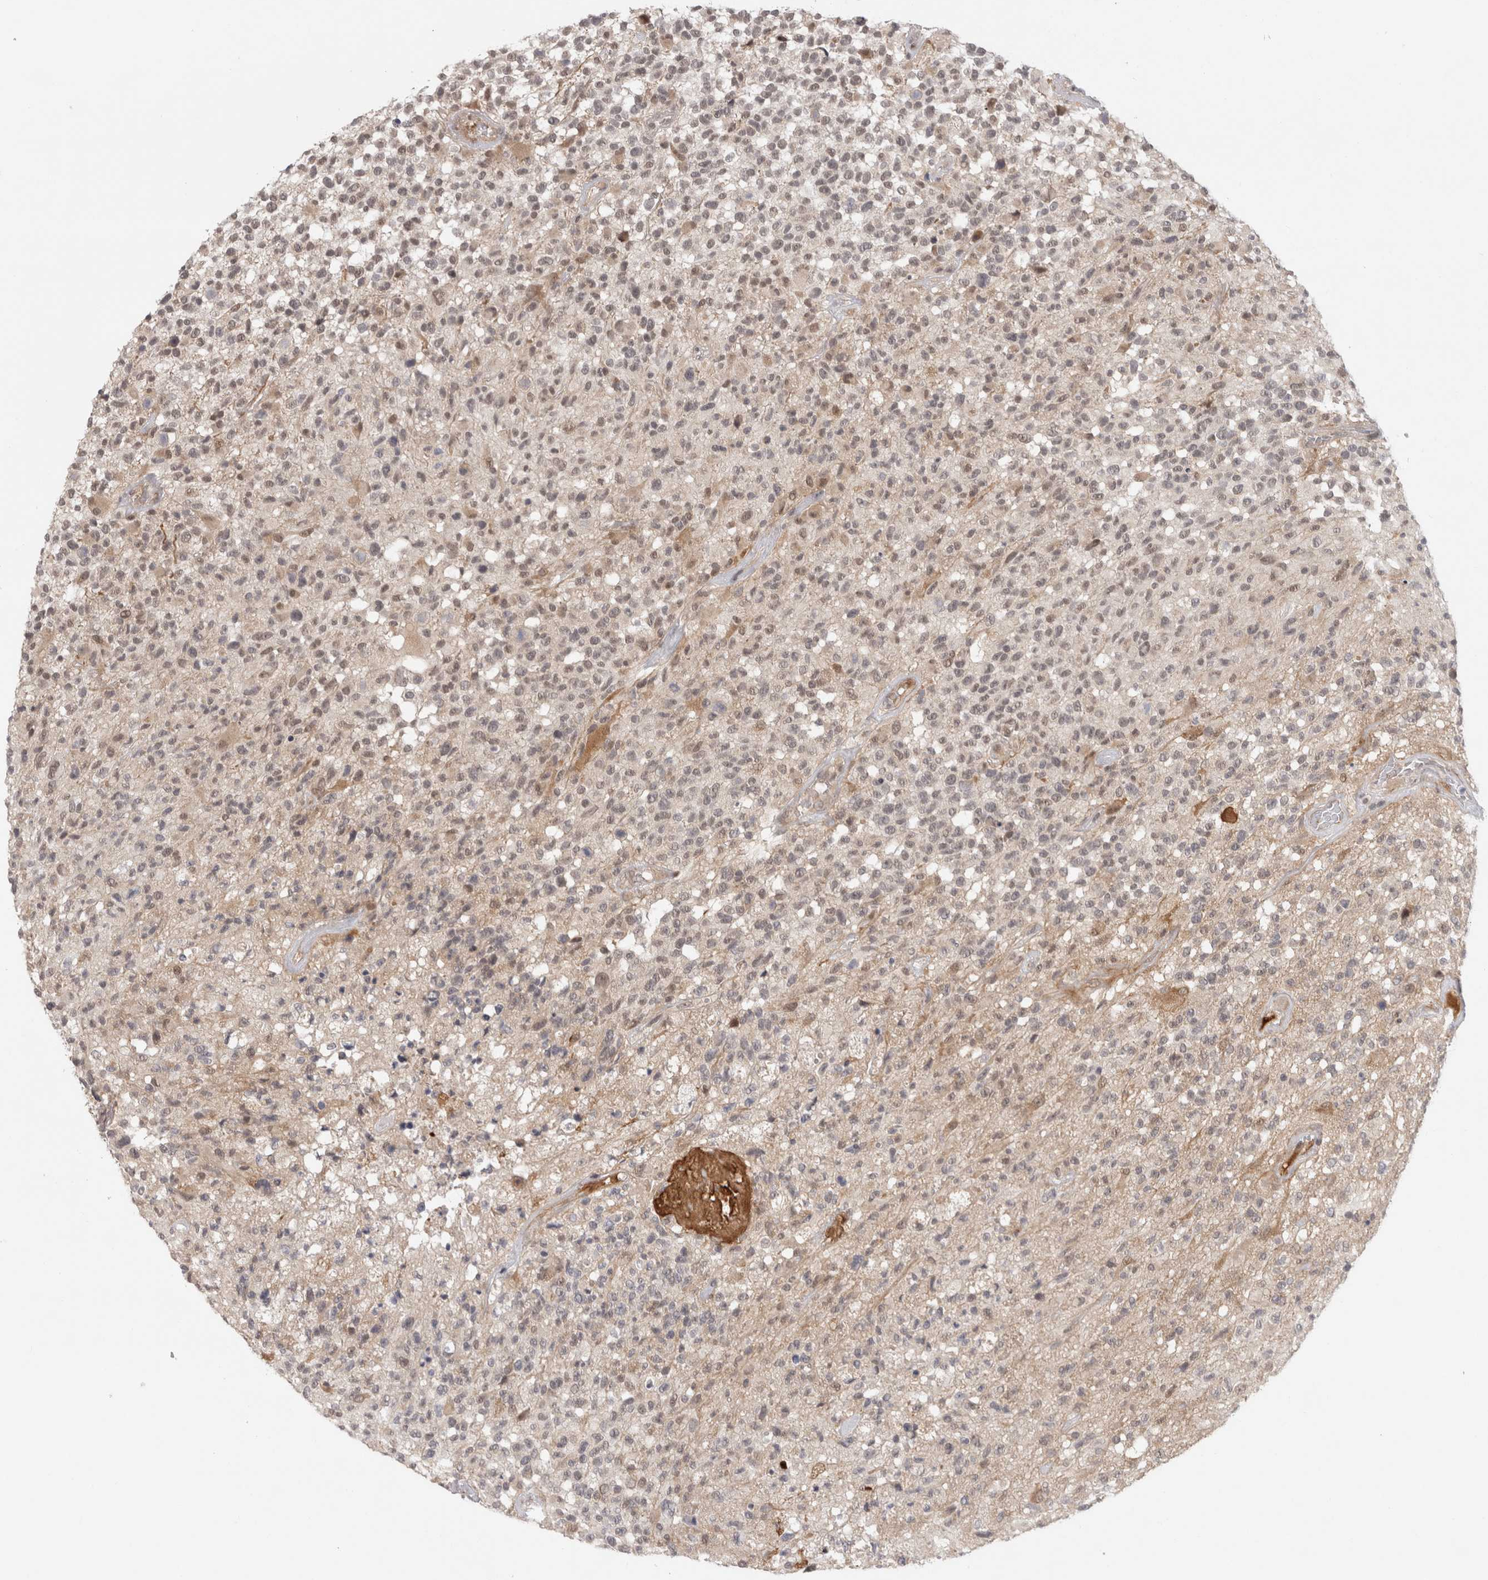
{"staining": {"intensity": "weak", "quantity": "<25%", "location": "cytoplasmic/membranous,nuclear"}, "tissue": "glioma", "cell_type": "Tumor cells", "image_type": "cancer", "snomed": [{"axis": "morphology", "description": "Glioma, malignant, High grade"}, {"axis": "morphology", "description": "Glioblastoma, NOS"}, {"axis": "topography", "description": "Brain"}], "caption": "Glioma was stained to show a protein in brown. There is no significant expression in tumor cells. Nuclei are stained in blue.", "gene": "ZNF318", "patient": {"sex": "male", "age": 60}}